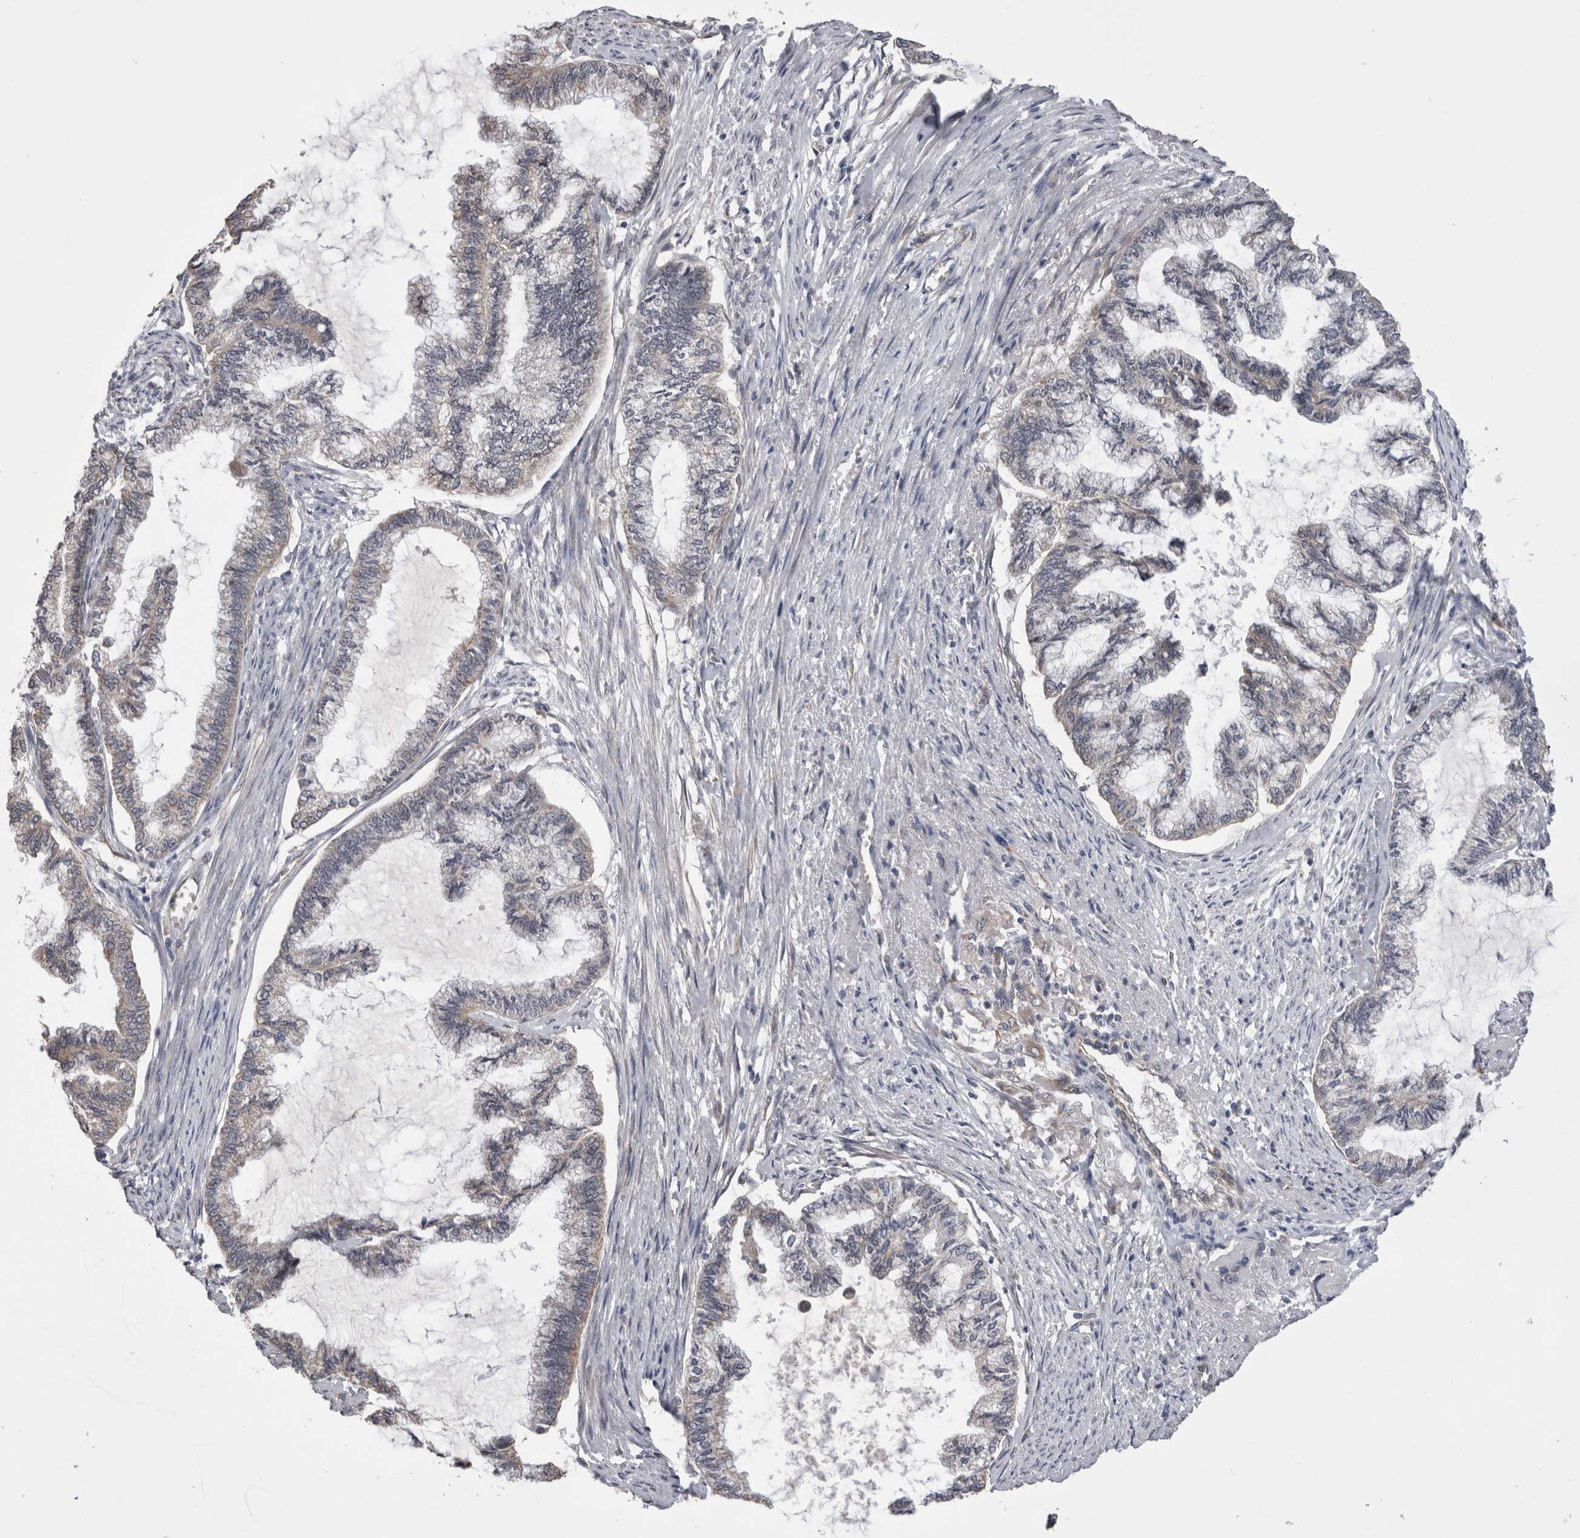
{"staining": {"intensity": "negative", "quantity": "none", "location": "none"}, "tissue": "endometrial cancer", "cell_type": "Tumor cells", "image_type": "cancer", "snomed": [{"axis": "morphology", "description": "Adenocarcinoma, NOS"}, {"axis": "topography", "description": "Endometrium"}], "caption": "Immunohistochemistry micrograph of neoplastic tissue: human endometrial adenocarcinoma stained with DAB (3,3'-diaminobenzidine) shows no significant protein positivity in tumor cells.", "gene": "ARHGAP29", "patient": {"sex": "female", "age": 86}}